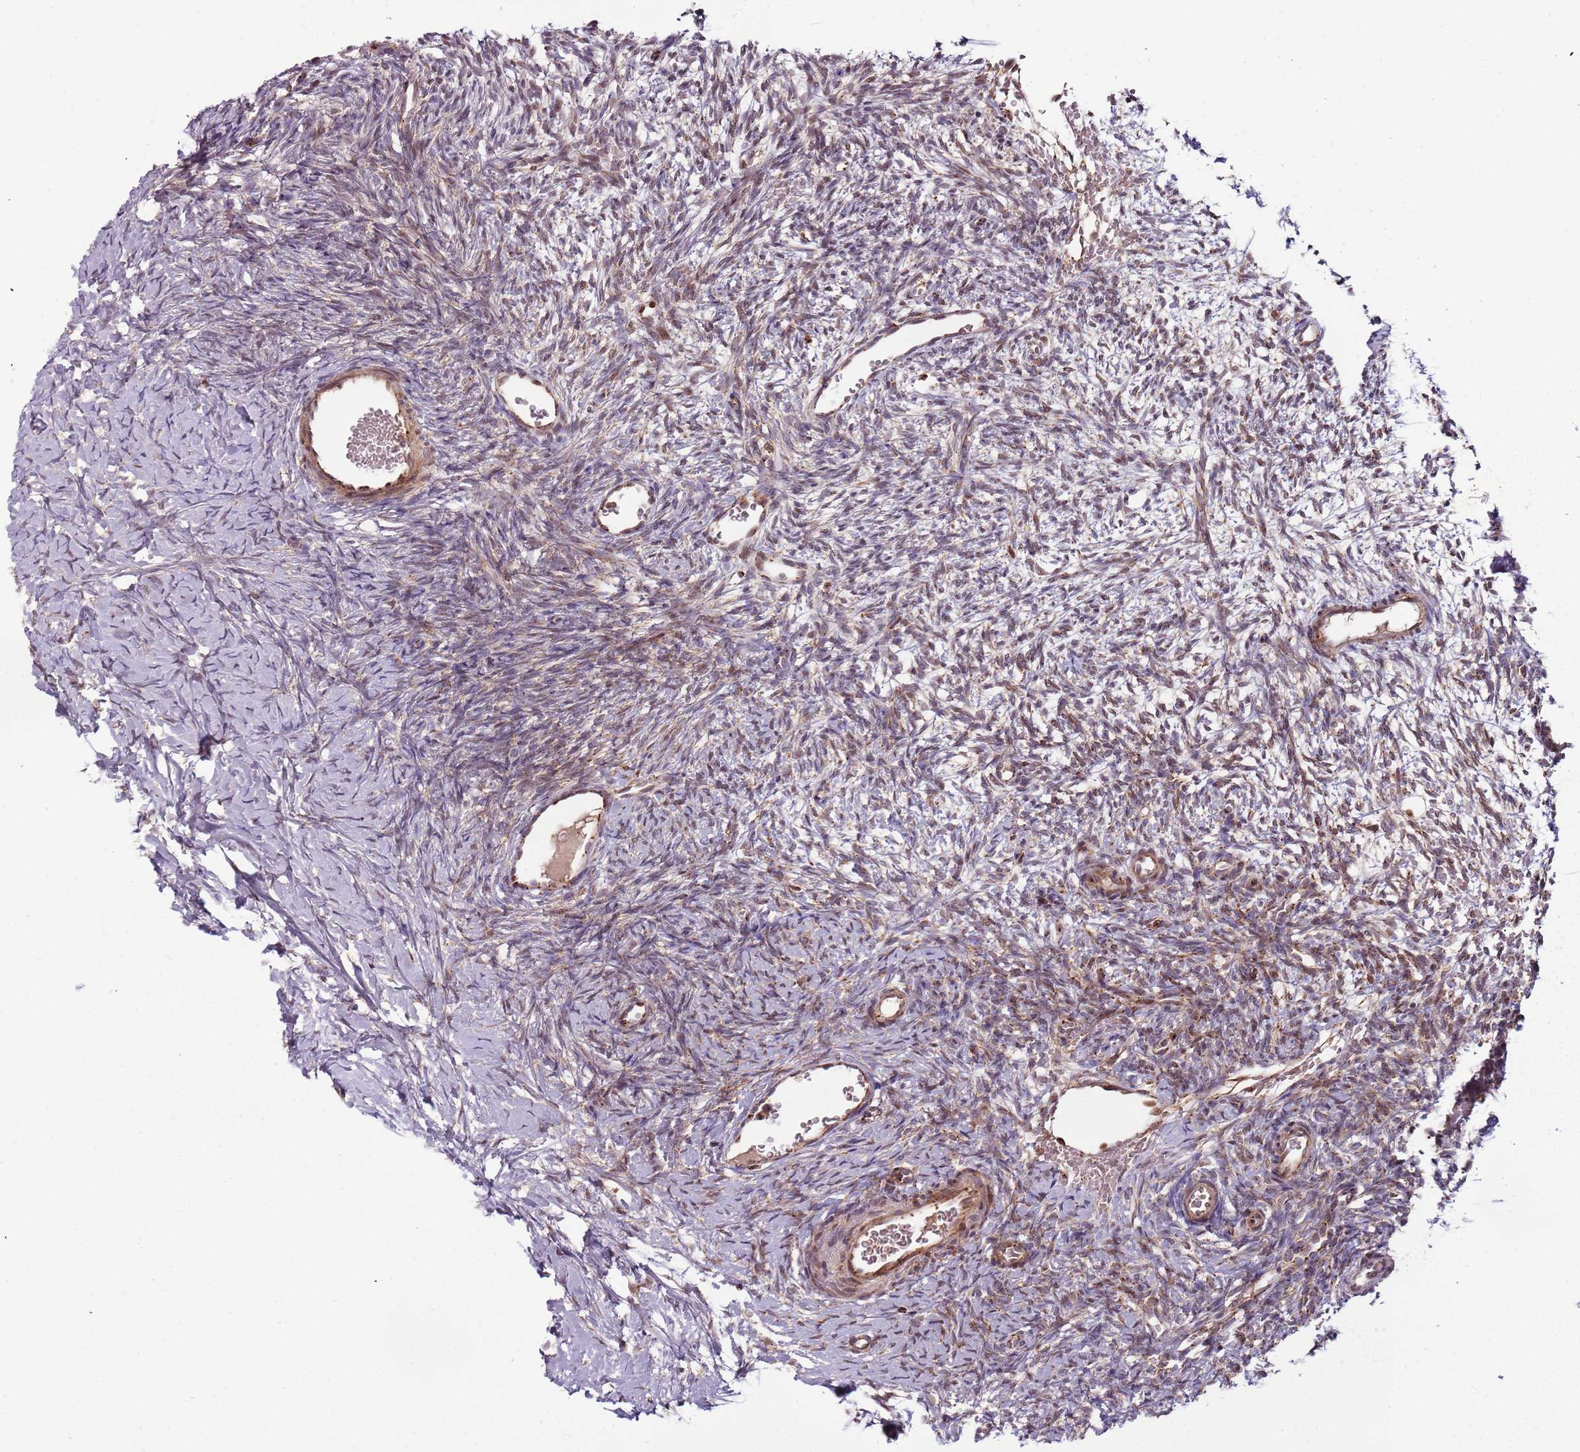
{"staining": {"intensity": "weak", "quantity": "25%-75%", "location": "cytoplasmic/membranous,nuclear"}, "tissue": "ovary", "cell_type": "Ovarian stroma cells", "image_type": "normal", "snomed": [{"axis": "morphology", "description": "Normal tissue, NOS"}, {"axis": "topography", "description": "Ovary"}], "caption": "Benign ovary reveals weak cytoplasmic/membranous,nuclear expression in about 25%-75% of ovarian stroma cells, visualized by immunohistochemistry. (DAB (3,3'-diaminobenzidine) IHC, brown staining for protein, blue staining for nuclei).", "gene": "ULK3", "patient": {"sex": "female", "age": 39}}